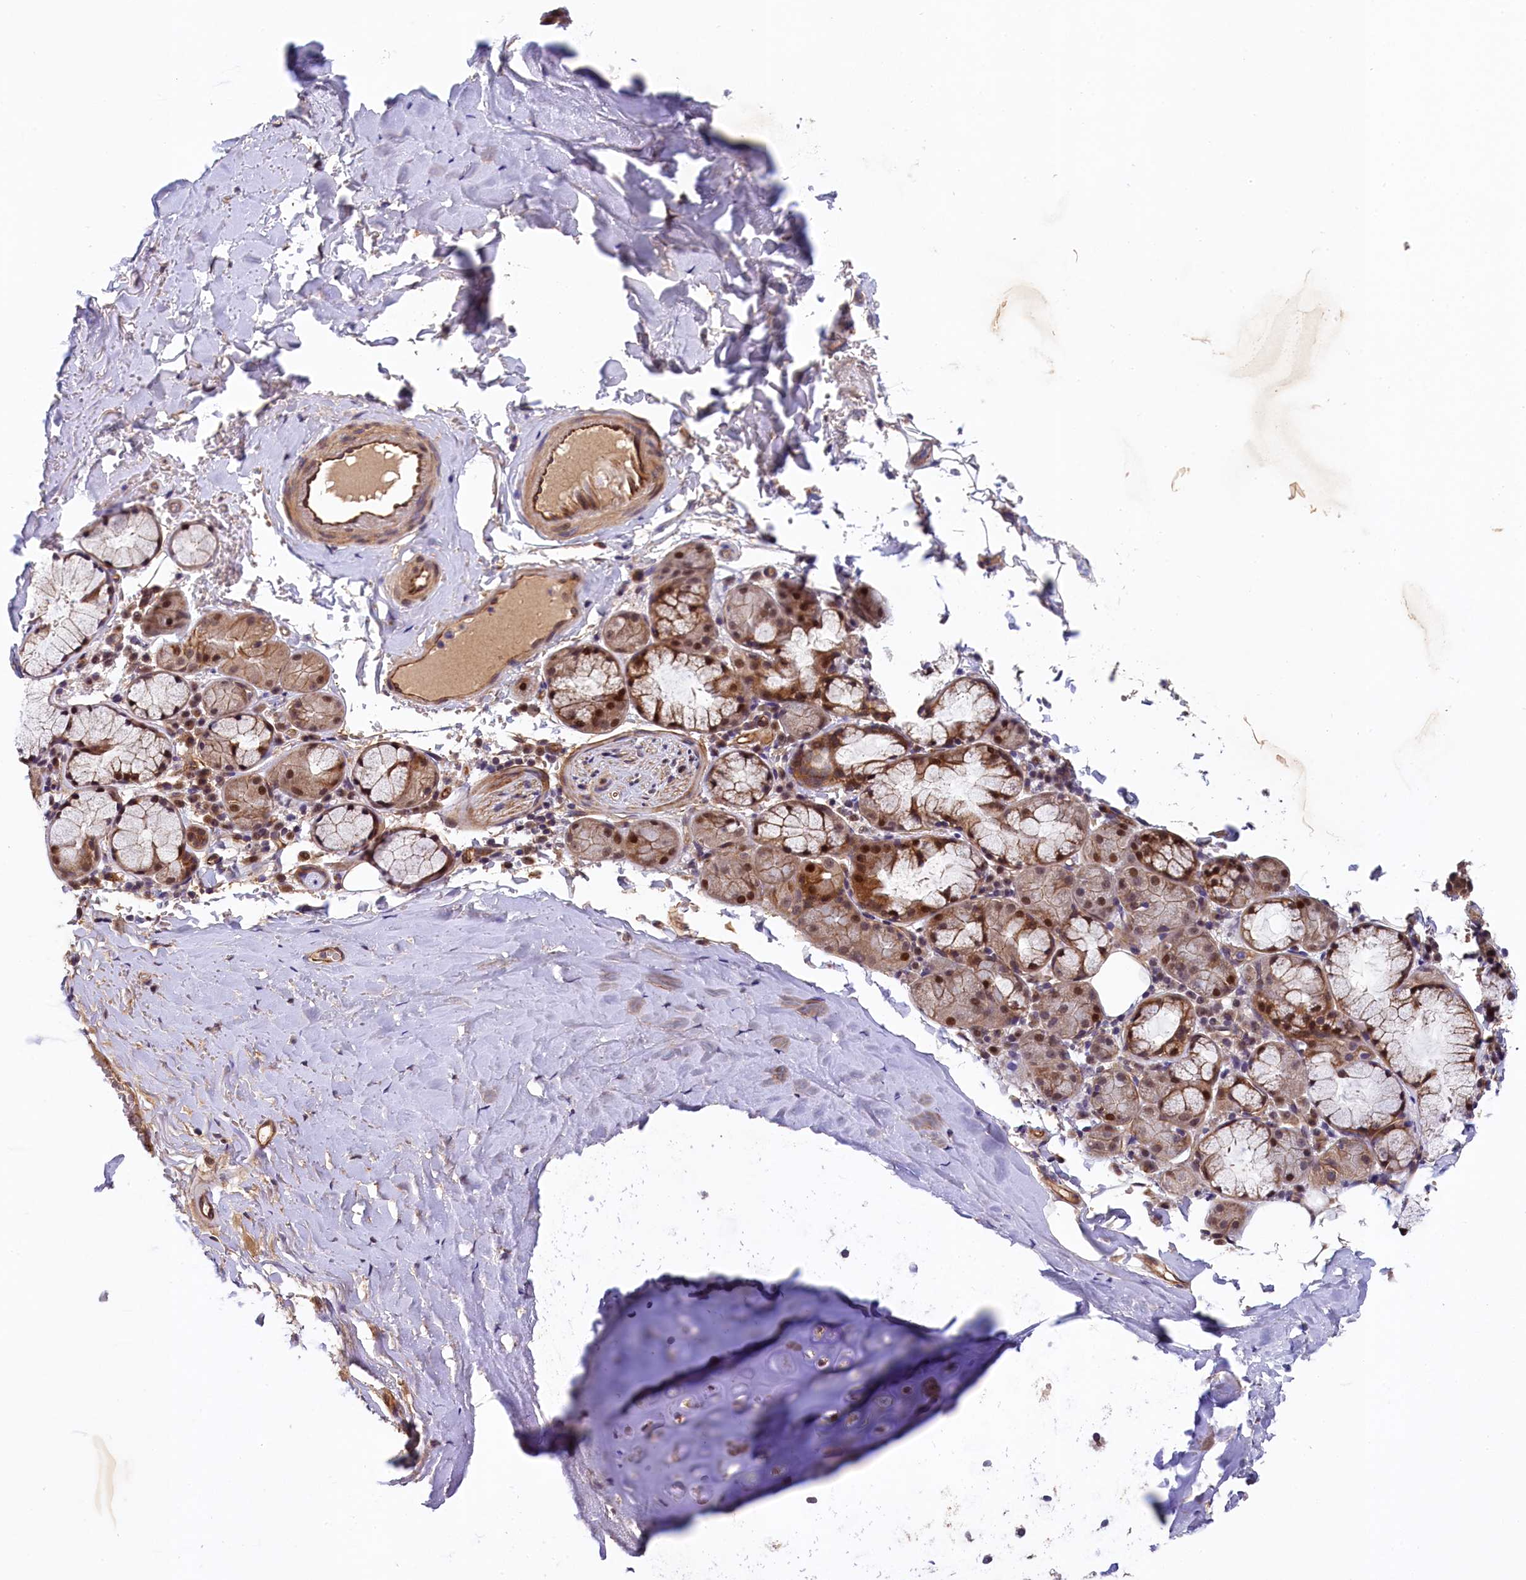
{"staining": {"intensity": "negative", "quantity": "none", "location": "none"}, "tissue": "adipose tissue", "cell_type": "Adipocytes", "image_type": "normal", "snomed": [{"axis": "morphology", "description": "Normal tissue, NOS"}, {"axis": "topography", "description": "Lymph node"}, {"axis": "topography", "description": "Bronchus"}], "caption": "IHC image of normal adipose tissue: adipose tissue stained with DAB (3,3'-diaminobenzidine) demonstrates no significant protein positivity in adipocytes.", "gene": "ARL14EP", "patient": {"sex": "male", "age": 63}}